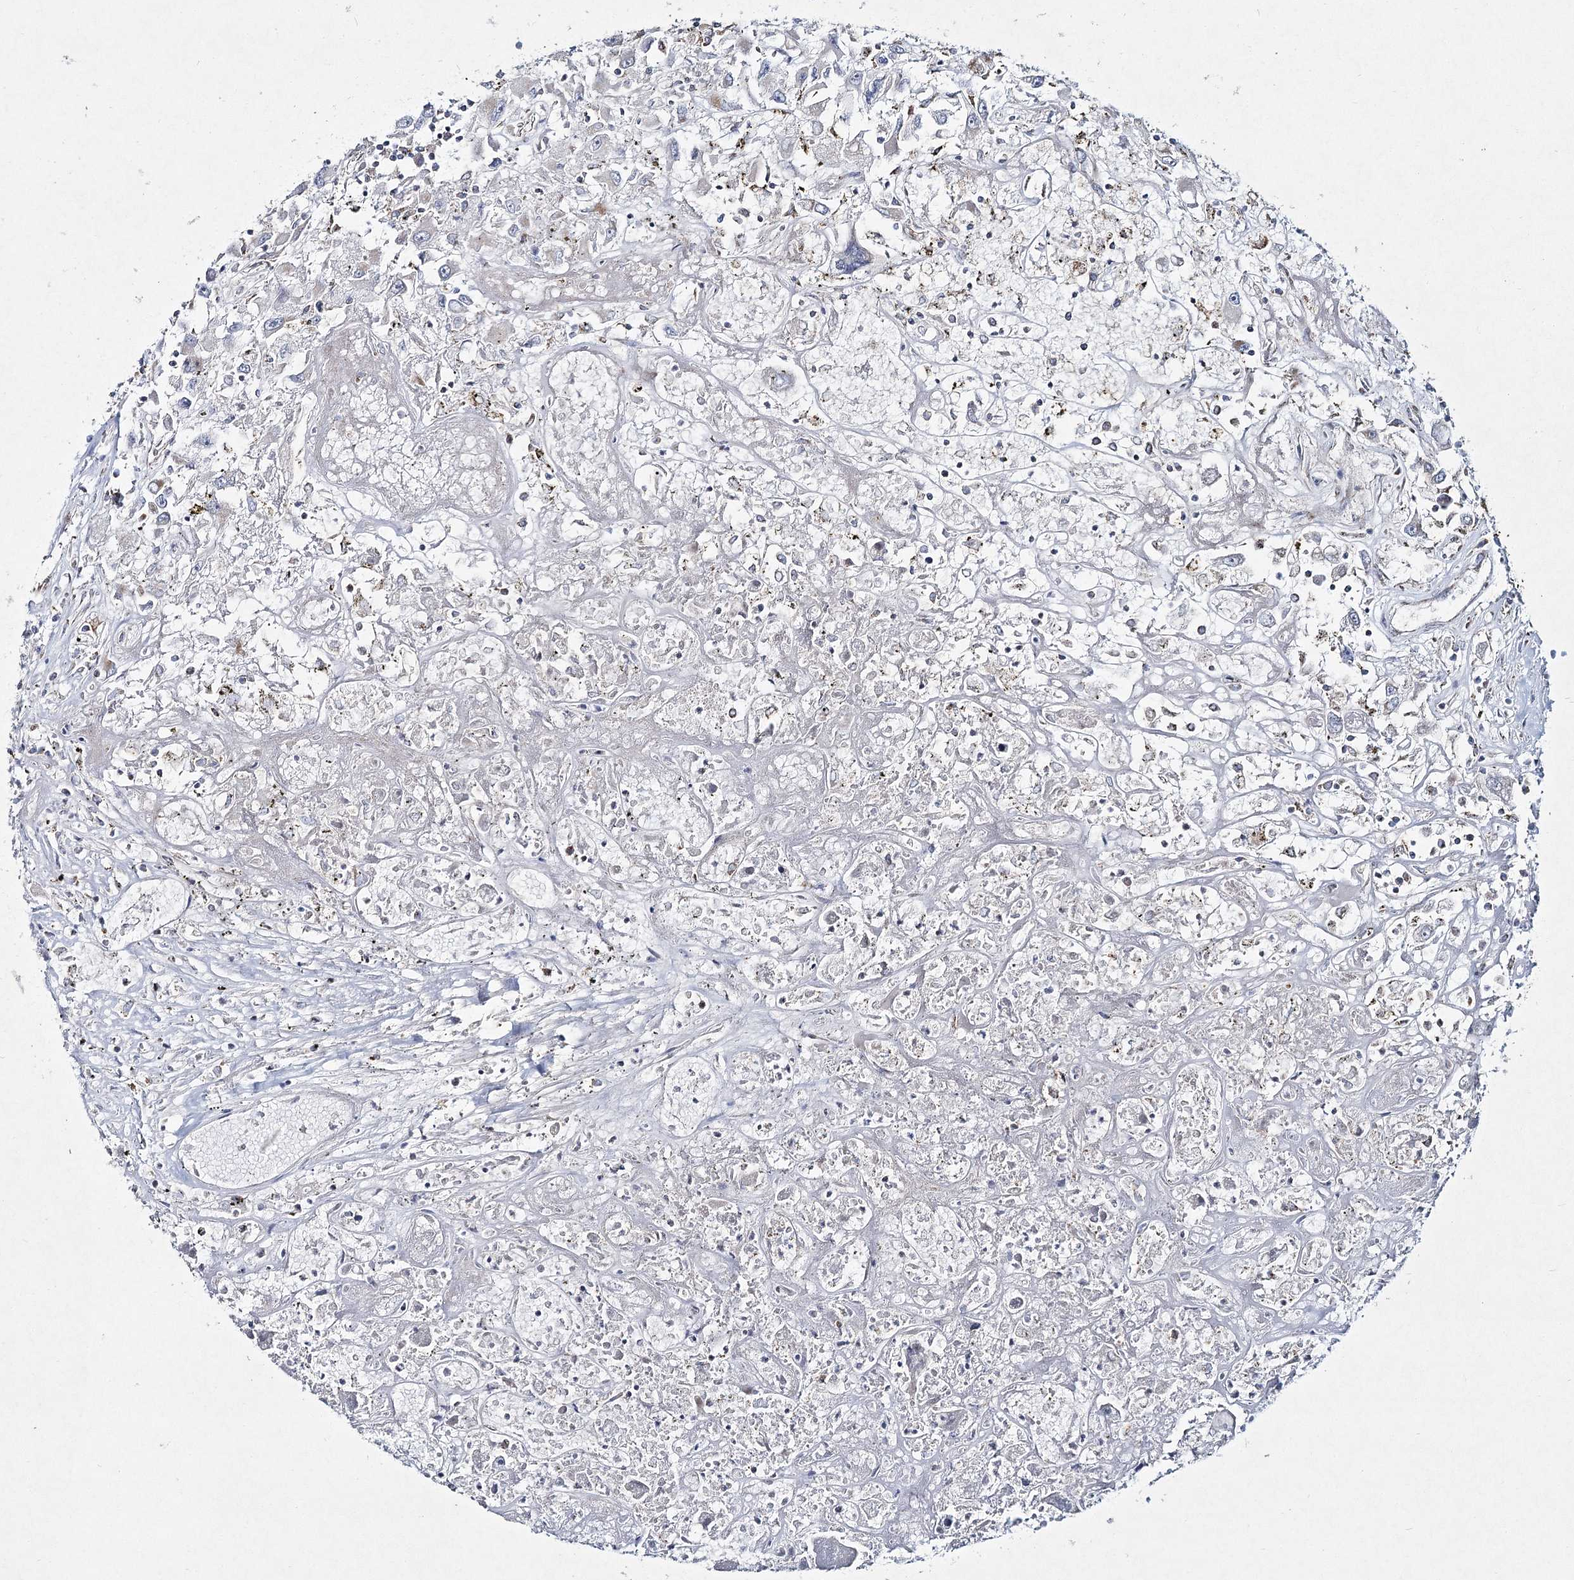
{"staining": {"intensity": "negative", "quantity": "none", "location": "none"}, "tissue": "renal cancer", "cell_type": "Tumor cells", "image_type": "cancer", "snomed": [{"axis": "morphology", "description": "Adenocarcinoma, NOS"}, {"axis": "topography", "description": "Kidney"}], "caption": "Renal cancer stained for a protein using immunohistochemistry (IHC) shows no expression tumor cells.", "gene": "DNA2", "patient": {"sex": "female", "age": 52}}